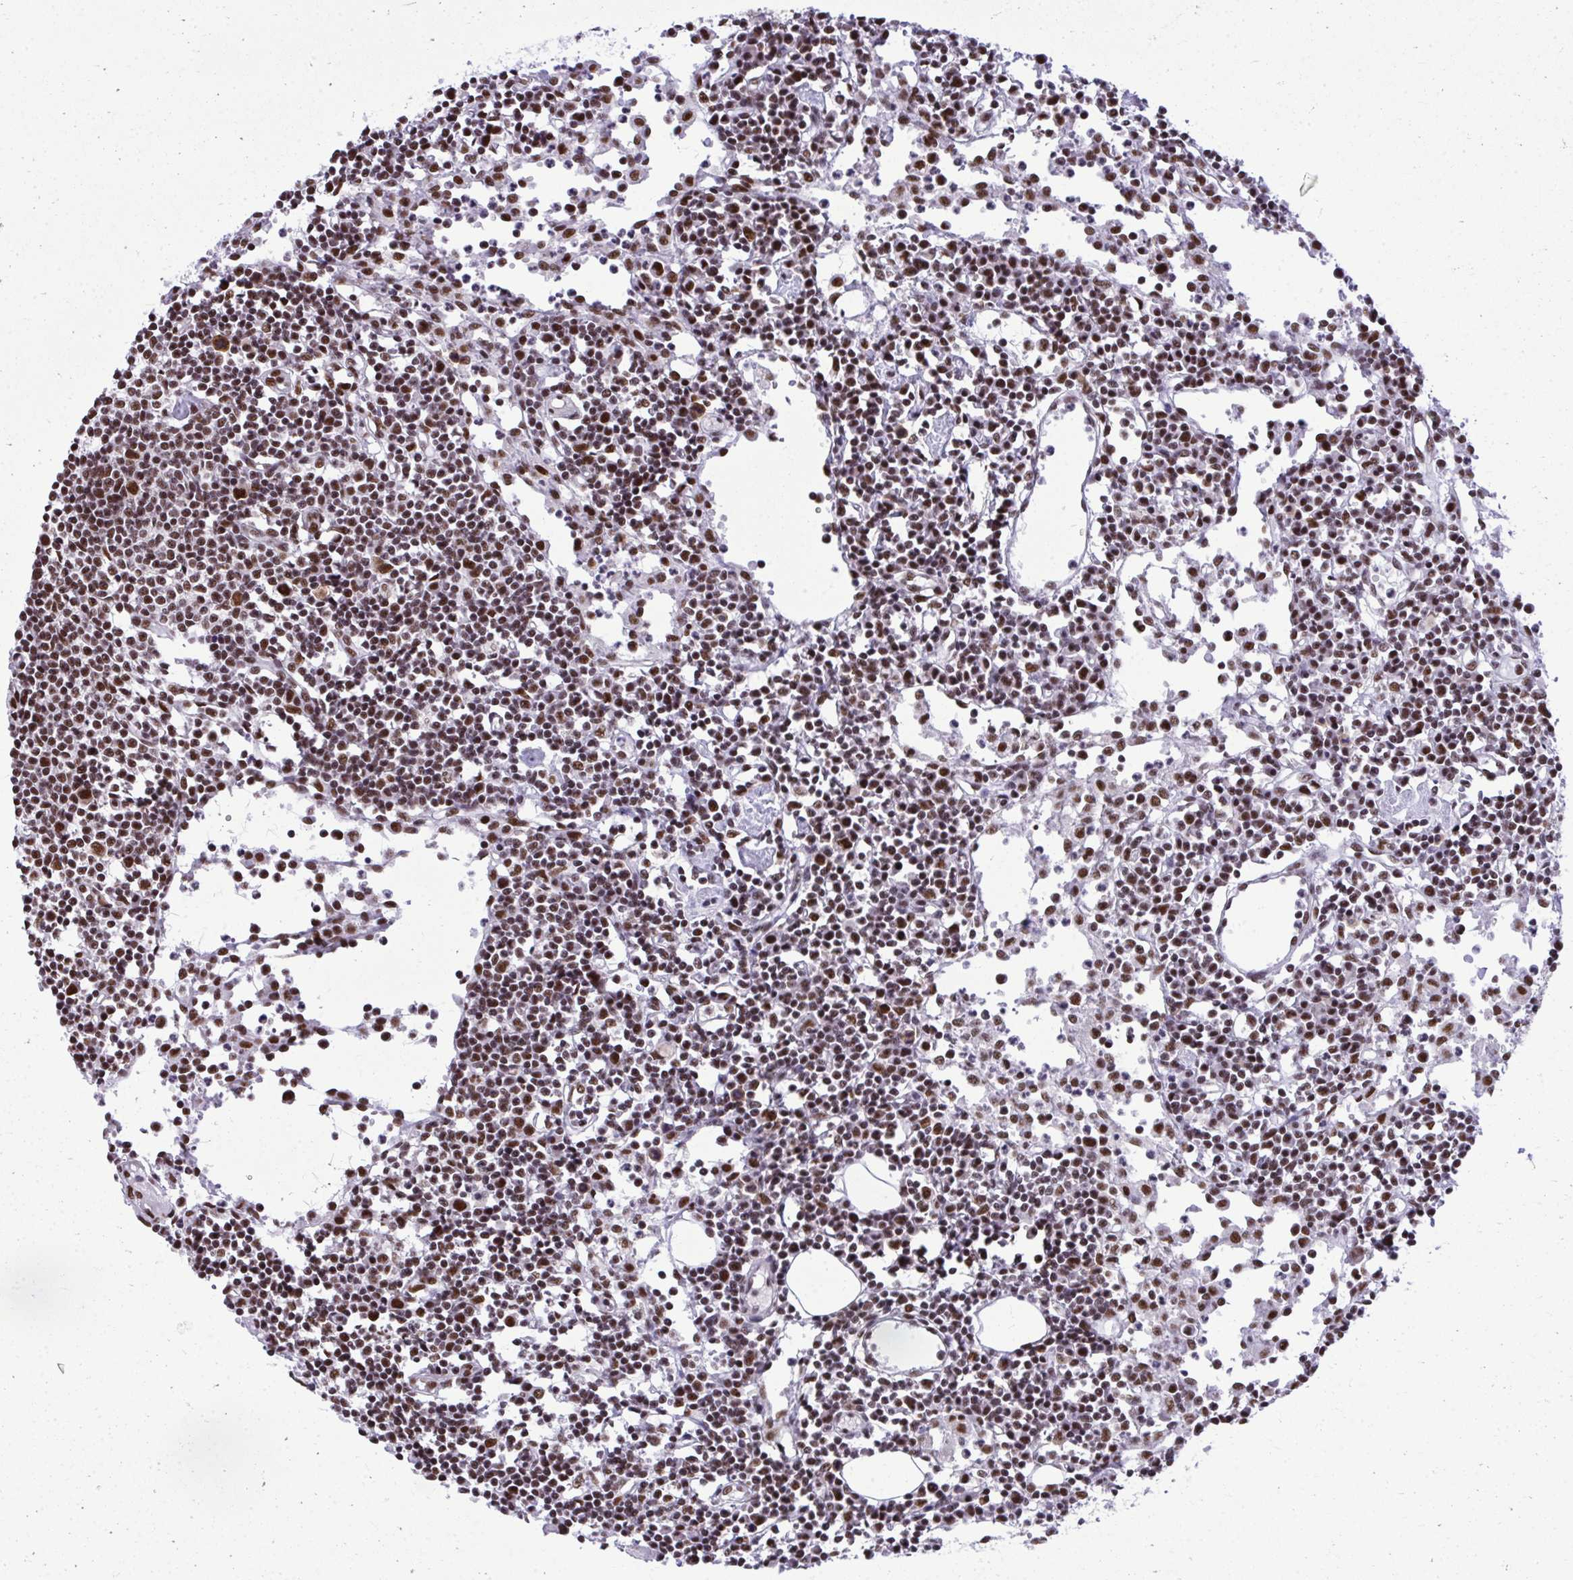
{"staining": {"intensity": "moderate", "quantity": ">75%", "location": "nuclear"}, "tissue": "lymph node", "cell_type": "Germinal center cells", "image_type": "normal", "snomed": [{"axis": "morphology", "description": "Normal tissue, NOS"}, {"axis": "topography", "description": "Lymph node"}], "caption": "Germinal center cells reveal moderate nuclear expression in about >75% of cells in normal lymph node. (DAB IHC with brightfield microscopy, high magnification).", "gene": "PRPF19", "patient": {"sex": "female", "age": 78}}